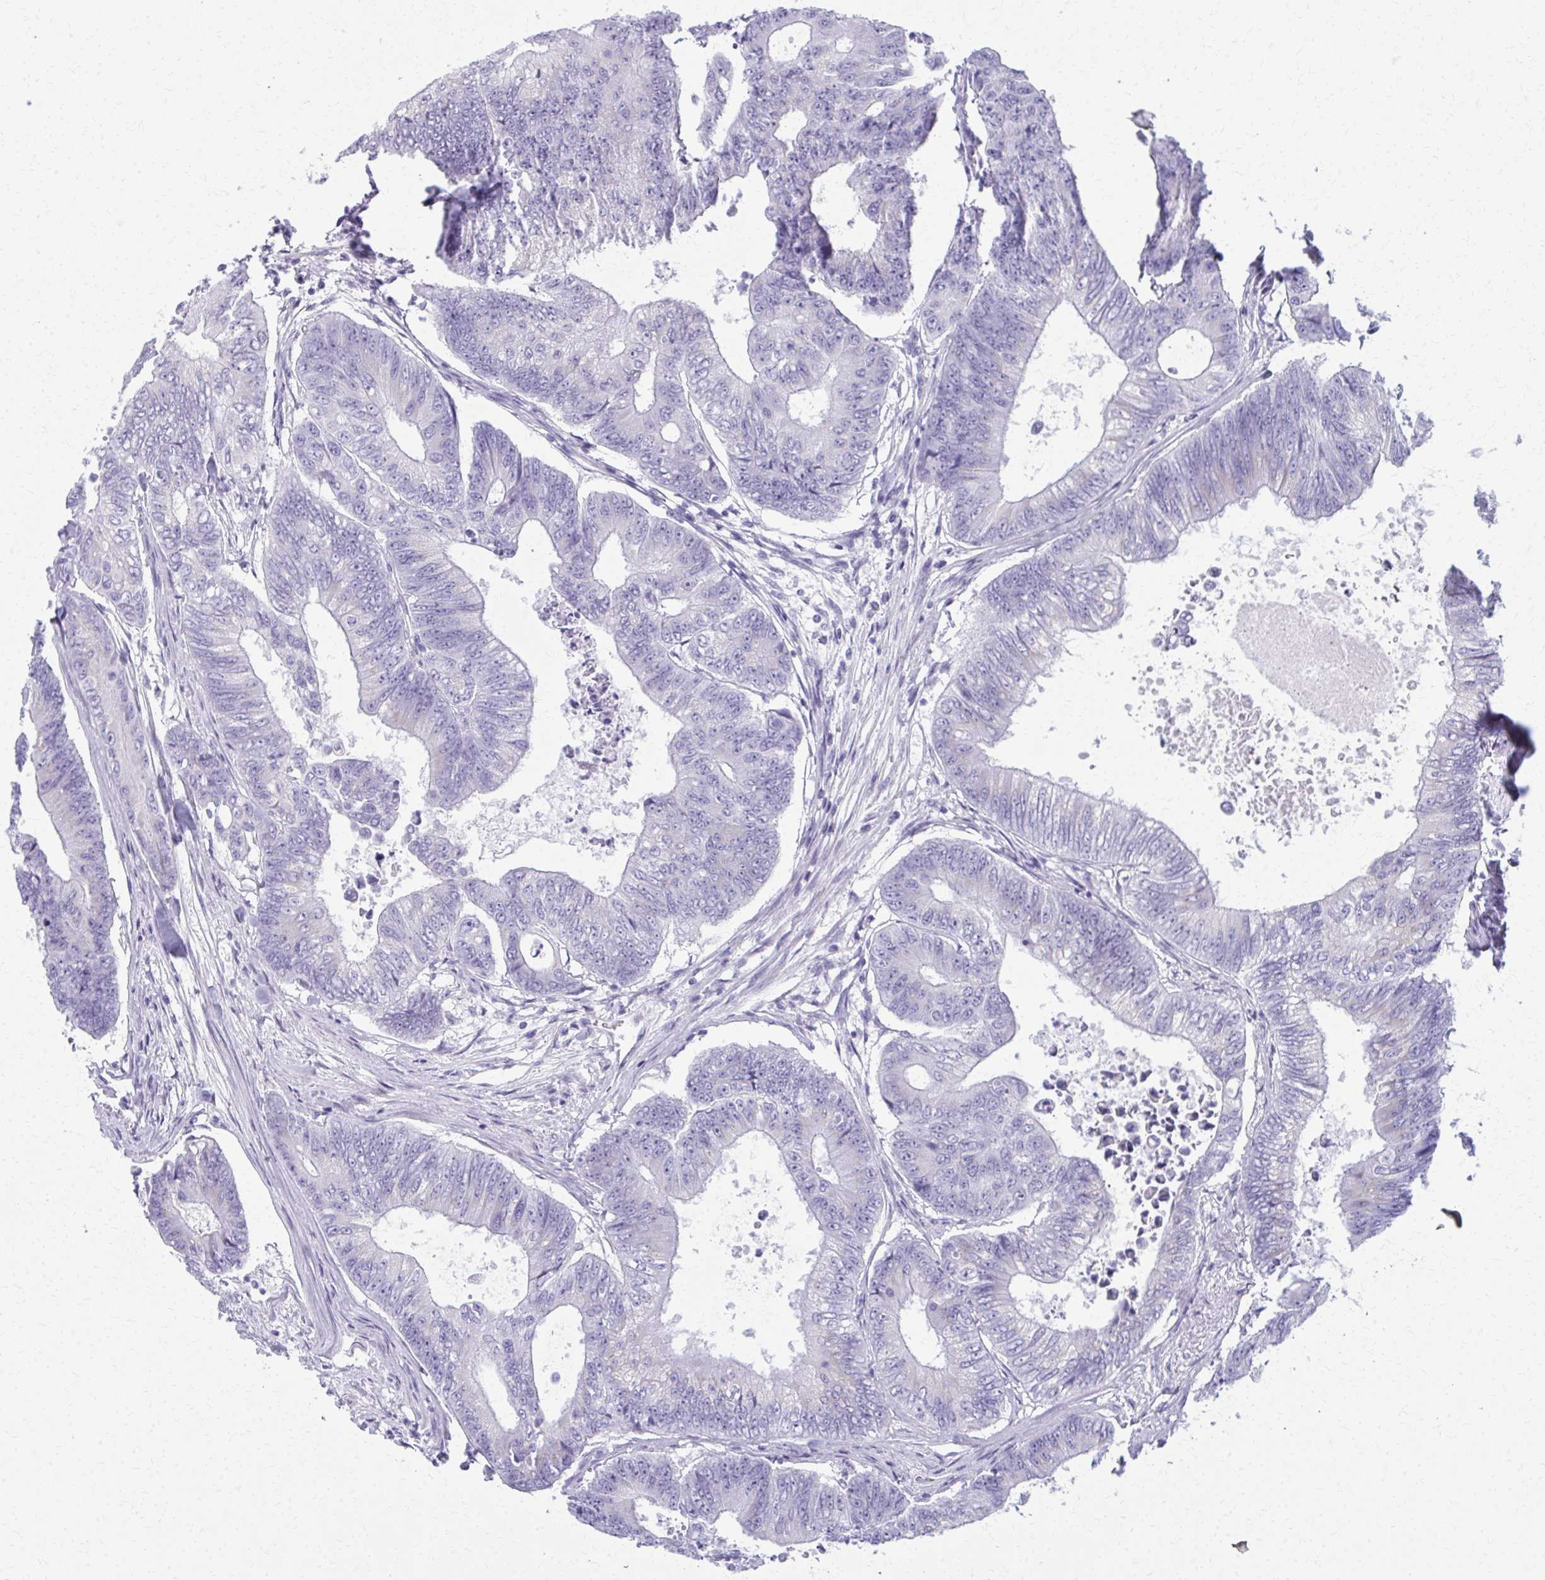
{"staining": {"intensity": "negative", "quantity": "none", "location": "none"}, "tissue": "colorectal cancer", "cell_type": "Tumor cells", "image_type": "cancer", "snomed": [{"axis": "morphology", "description": "Adenocarcinoma, NOS"}, {"axis": "topography", "description": "Colon"}], "caption": "The histopathology image shows no staining of tumor cells in colorectal cancer (adenocarcinoma).", "gene": "SCLY", "patient": {"sex": "female", "age": 48}}